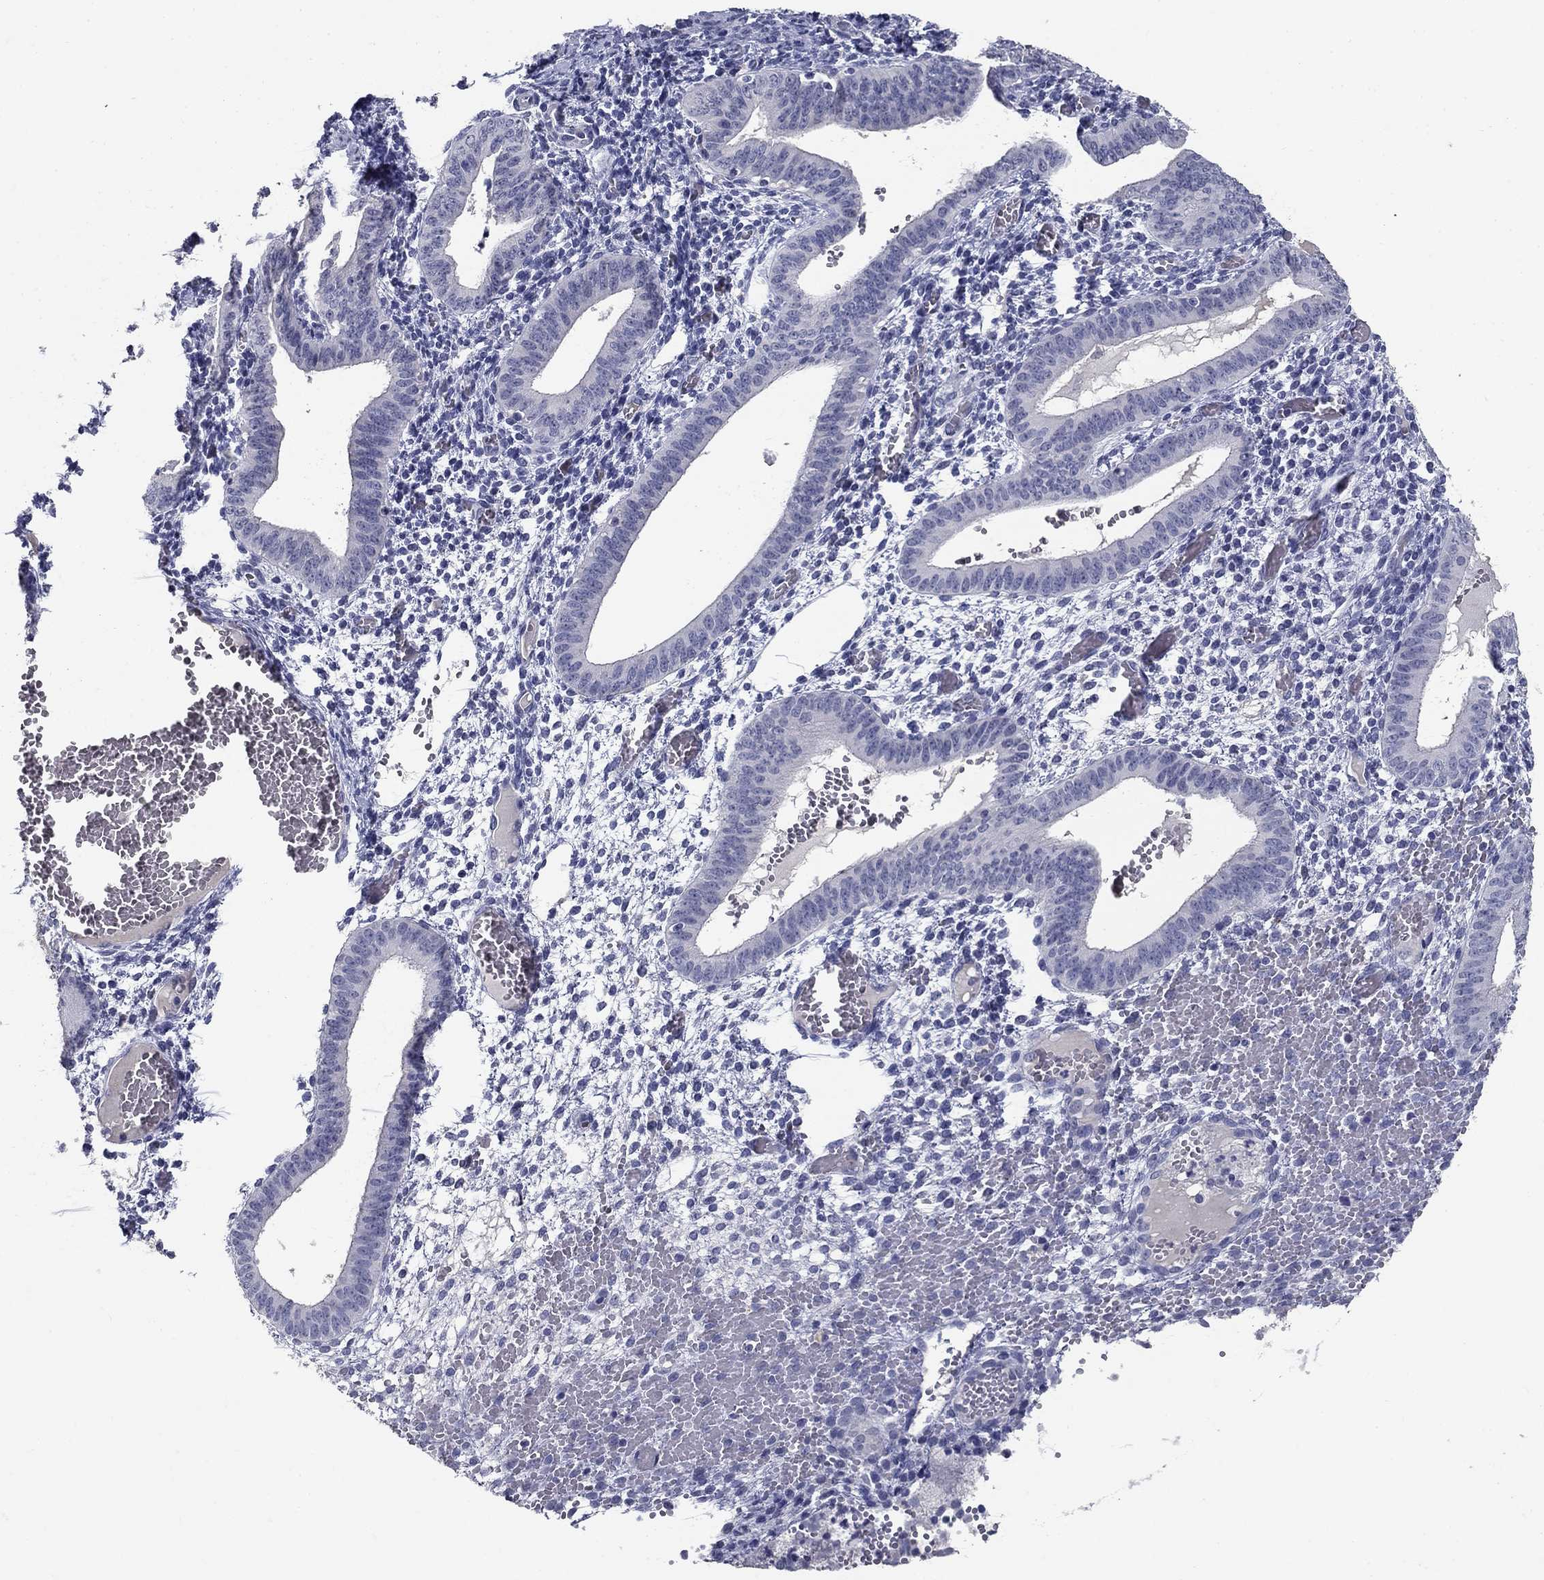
{"staining": {"intensity": "negative", "quantity": "none", "location": "none"}, "tissue": "endometrium", "cell_type": "Cells in endometrial stroma", "image_type": "normal", "snomed": [{"axis": "morphology", "description": "Normal tissue, NOS"}, {"axis": "topography", "description": "Endometrium"}], "caption": "Immunohistochemistry (IHC) micrograph of normal endometrium: endometrium stained with DAB displays no significant protein expression in cells in endometrial stroma.", "gene": "POMC", "patient": {"sex": "female", "age": 42}}